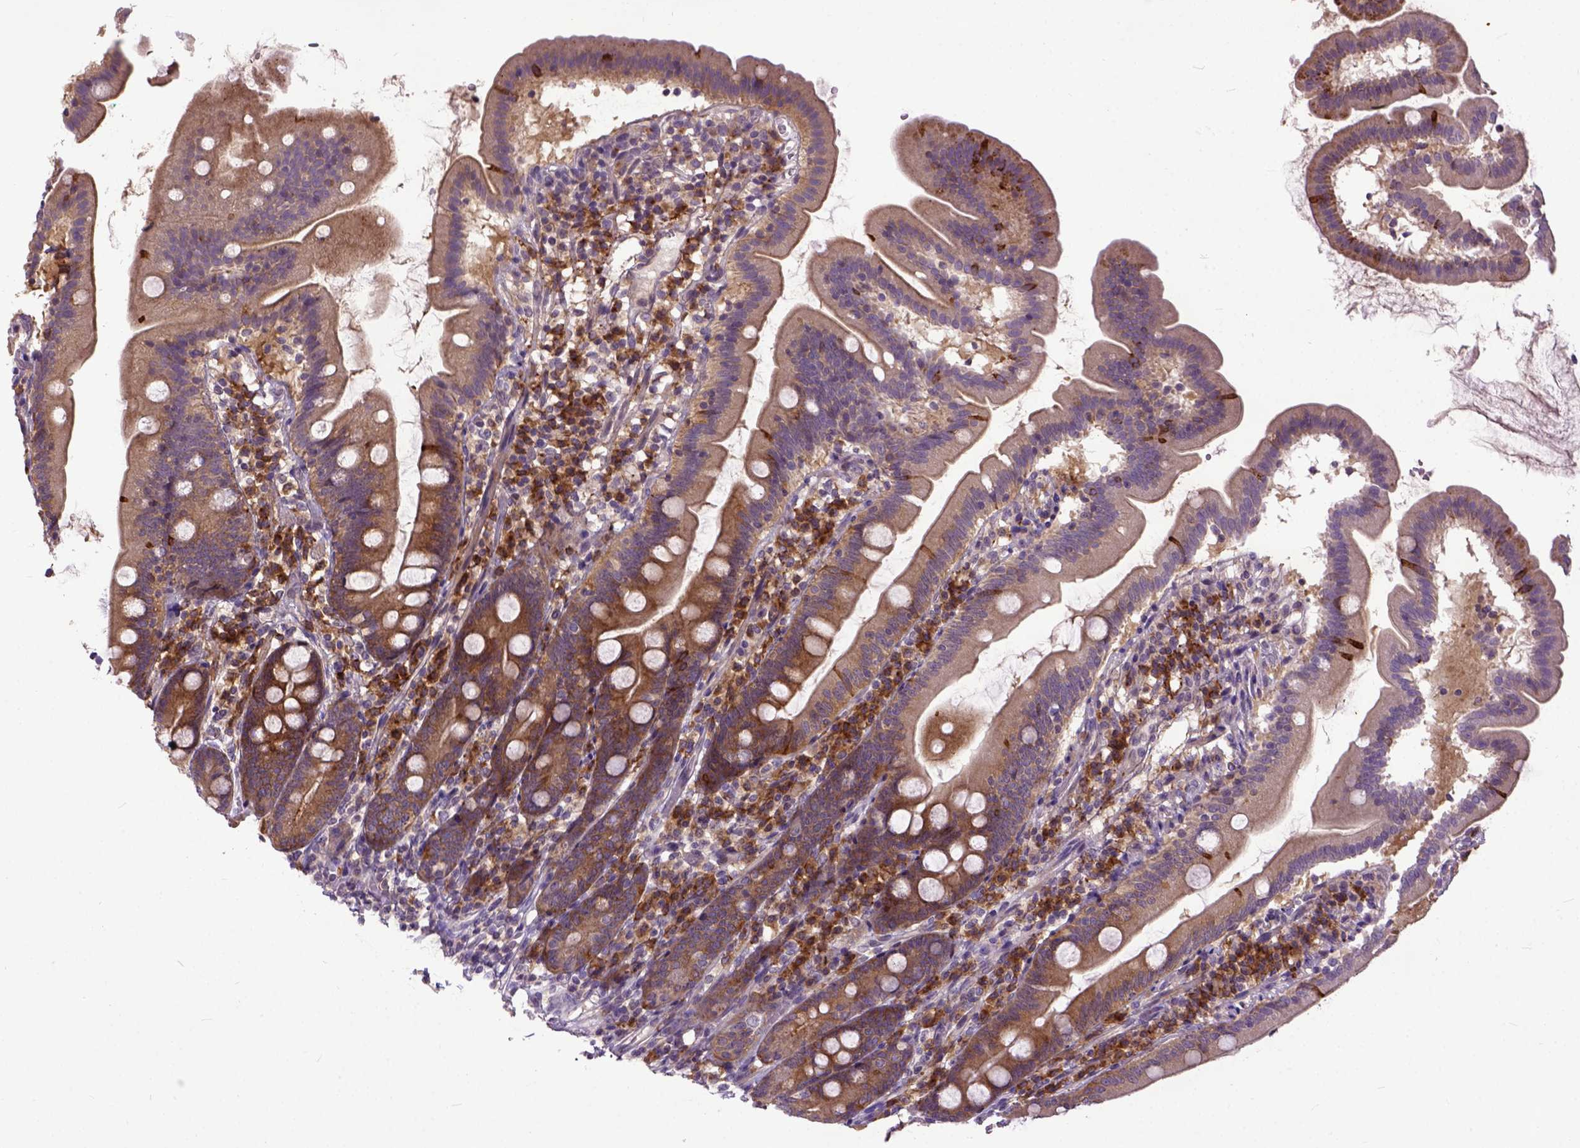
{"staining": {"intensity": "moderate", "quantity": "25%-75%", "location": "cytoplasmic/membranous"}, "tissue": "duodenum", "cell_type": "Glandular cells", "image_type": "normal", "snomed": [{"axis": "morphology", "description": "Normal tissue, NOS"}, {"axis": "topography", "description": "Duodenum"}], "caption": "Unremarkable duodenum demonstrates moderate cytoplasmic/membranous expression in approximately 25%-75% of glandular cells The staining was performed using DAB to visualize the protein expression in brown, while the nuclei were stained in blue with hematoxylin (Magnification: 20x)..", "gene": "CPNE1", "patient": {"sex": "female", "age": 67}}